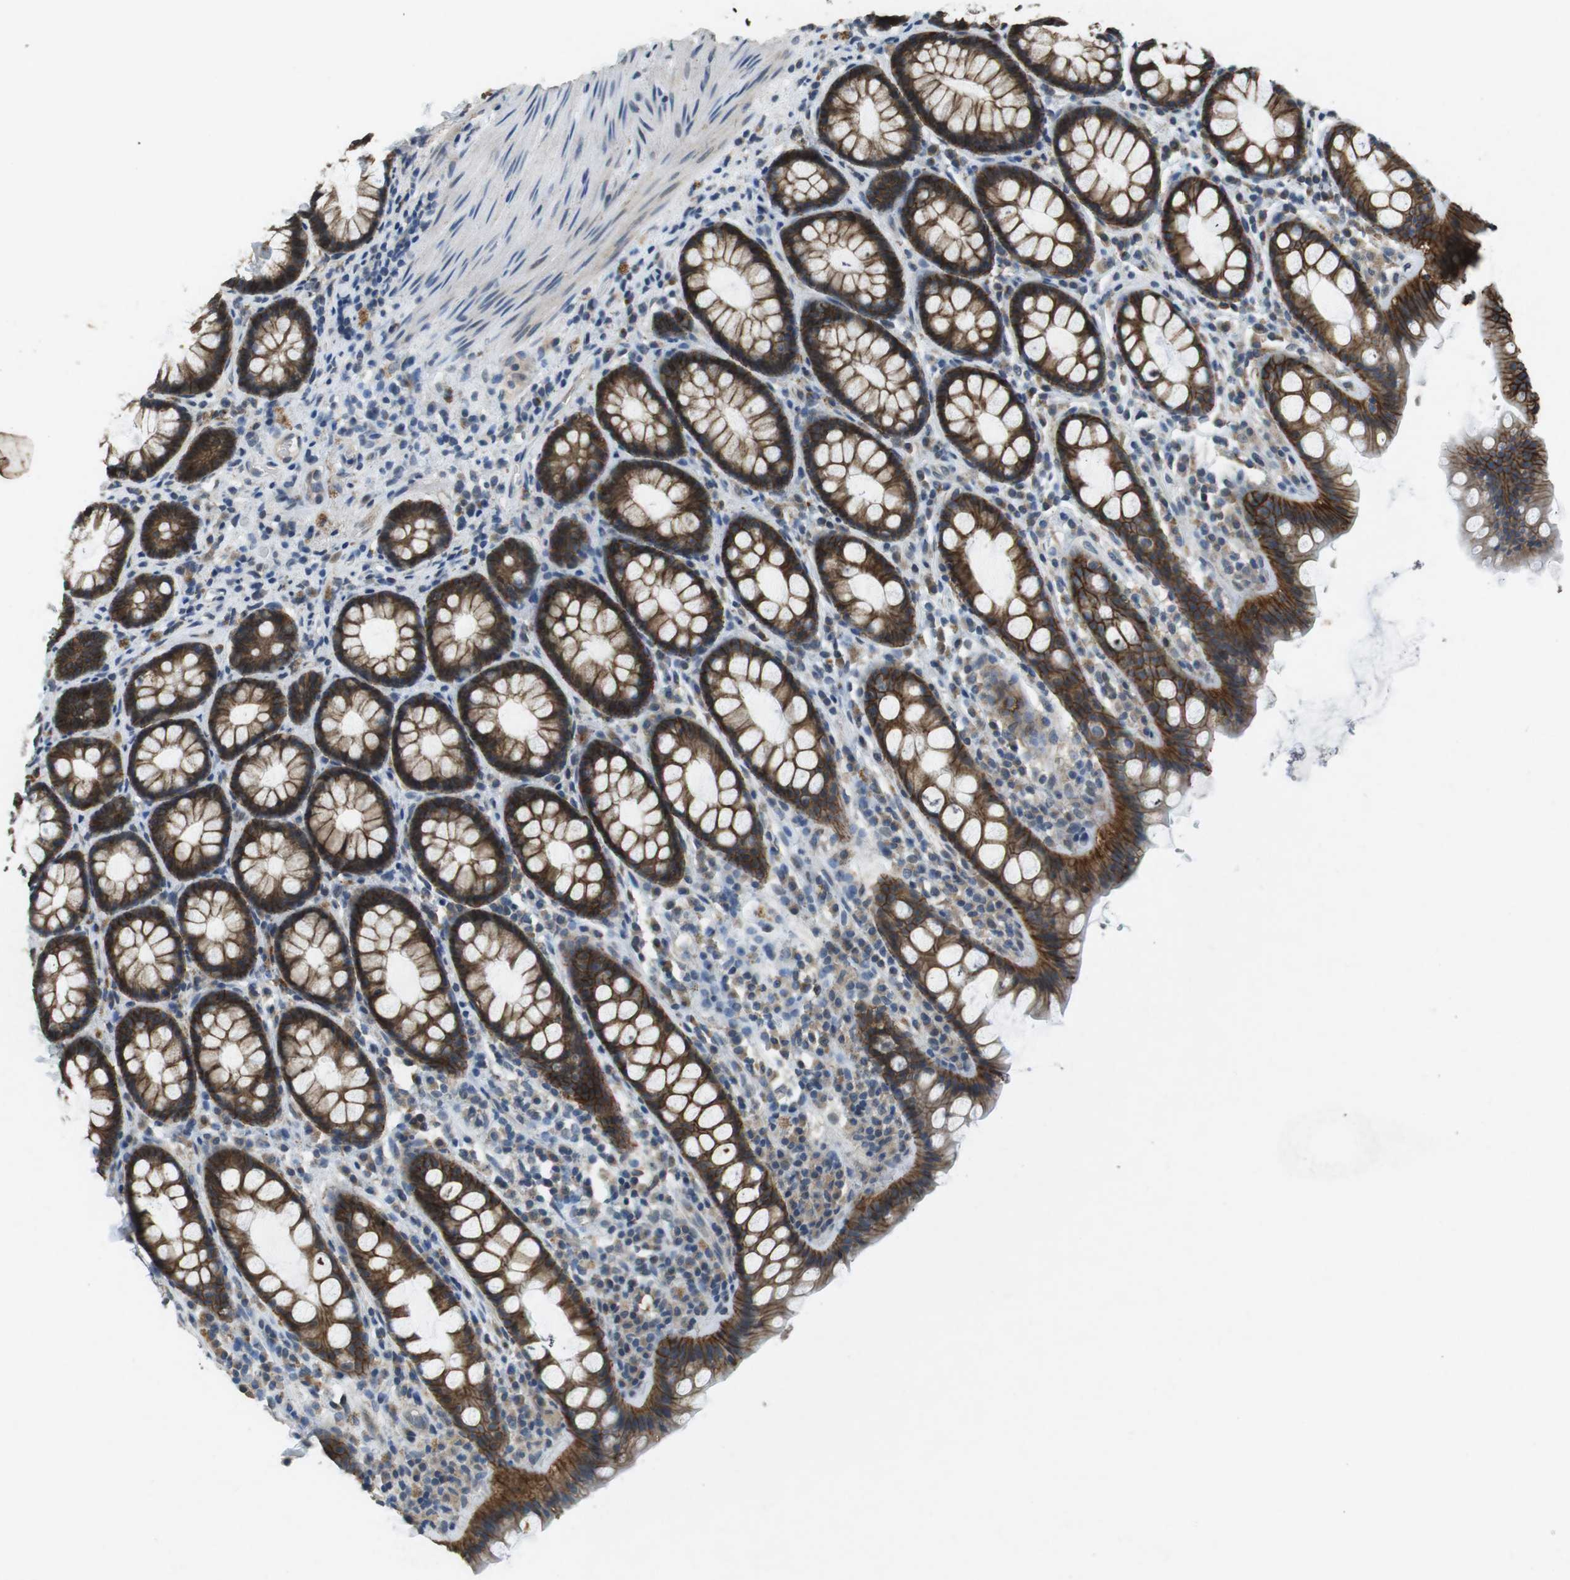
{"staining": {"intensity": "strong", "quantity": ">75%", "location": "cytoplasmic/membranous"}, "tissue": "rectum", "cell_type": "Glandular cells", "image_type": "normal", "snomed": [{"axis": "morphology", "description": "Normal tissue, NOS"}, {"axis": "topography", "description": "Rectum"}], "caption": "Immunohistochemical staining of benign rectum shows high levels of strong cytoplasmic/membranous positivity in about >75% of glandular cells. The protein is shown in brown color, while the nuclei are stained blue.", "gene": "CLDN7", "patient": {"sex": "male", "age": 92}}